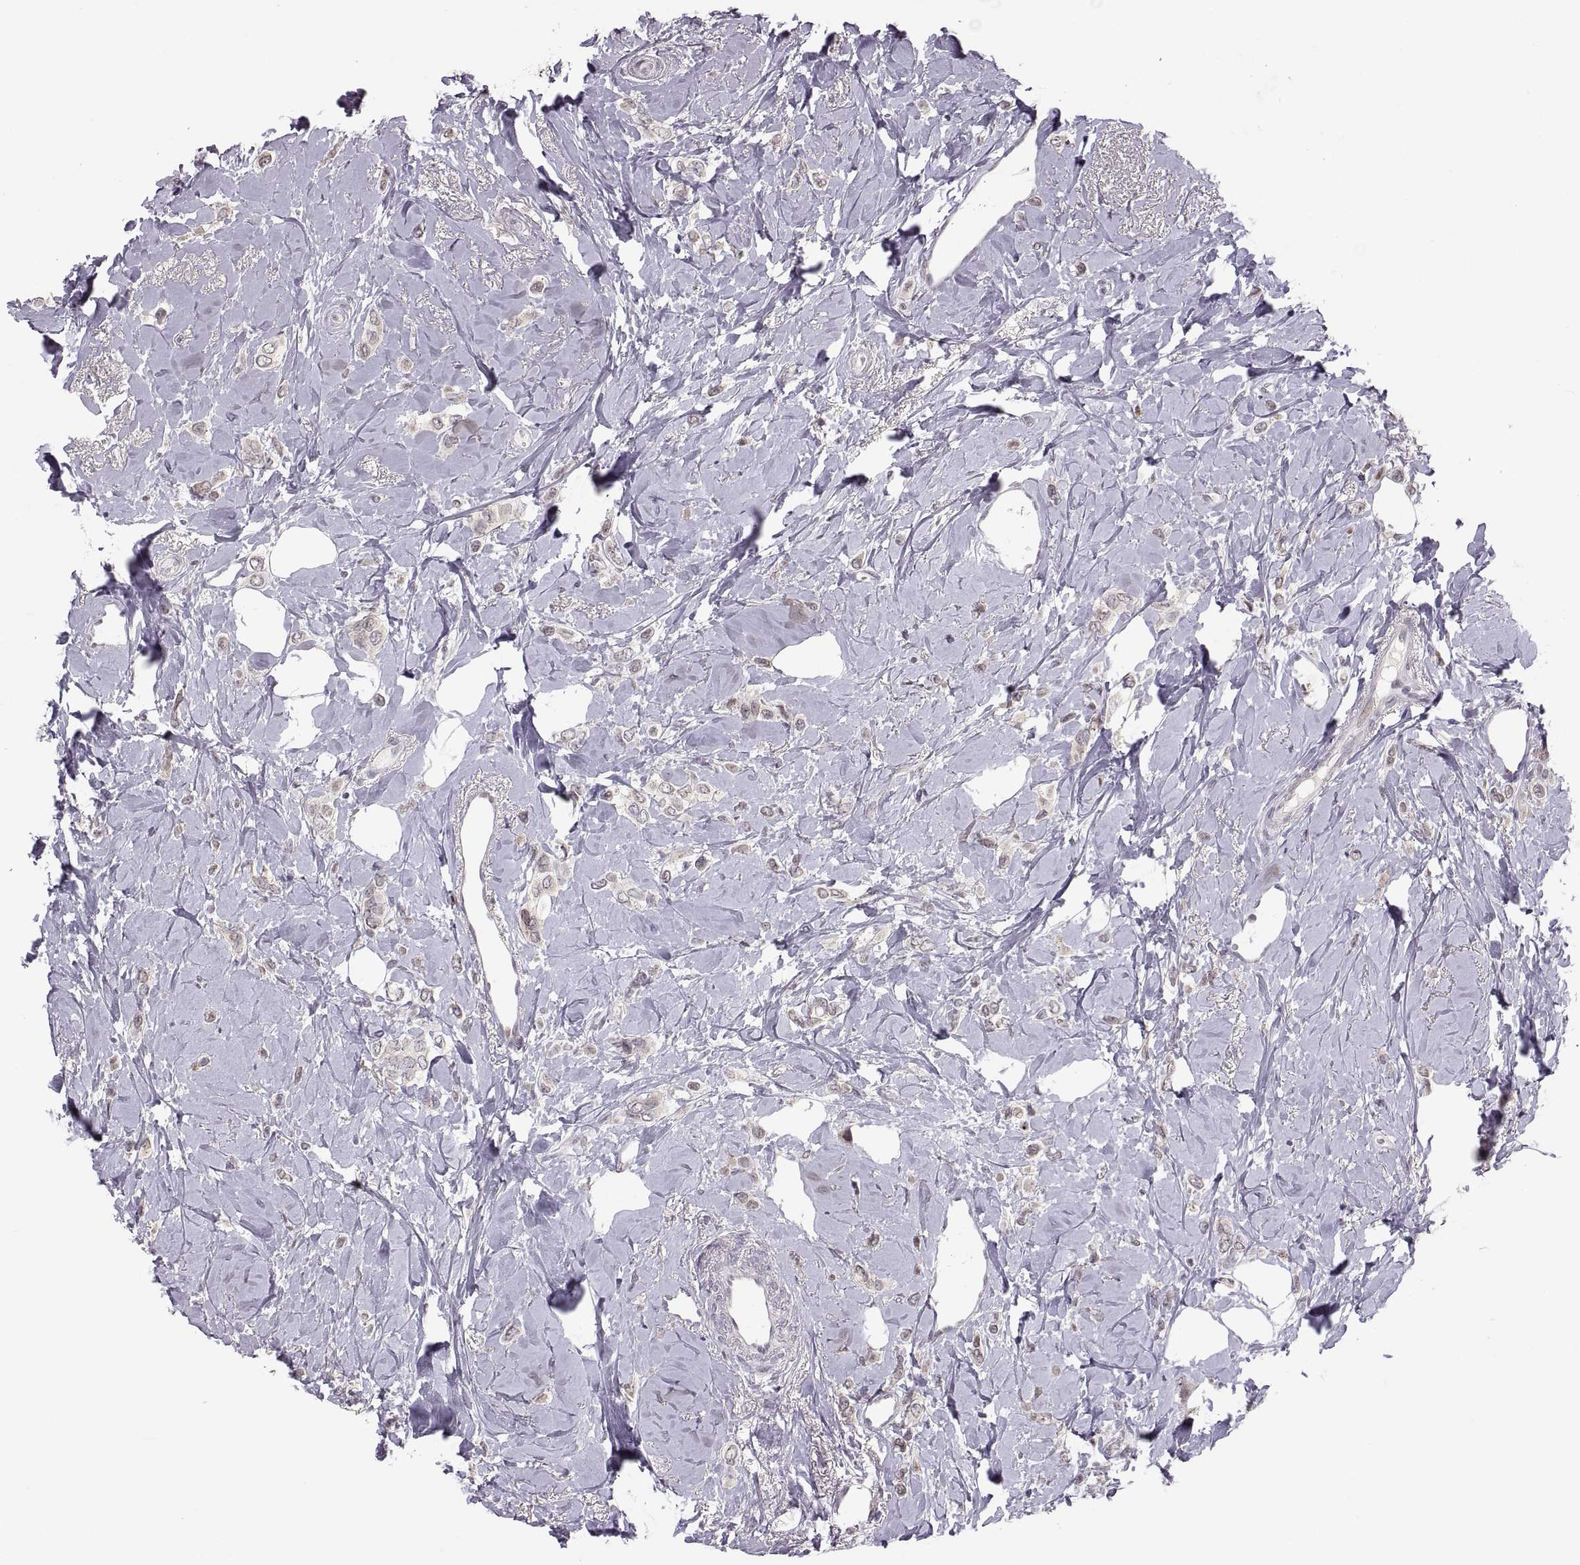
{"staining": {"intensity": "weak", "quantity": "<25%", "location": "nuclear"}, "tissue": "breast cancer", "cell_type": "Tumor cells", "image_type": "cancer", "snomed": [{"axis": "morphology", "description": "Lobular carcinoma"}, {"axis": "topography", "description": "Breast"}], "caption": "Breast cancer stained for a protein using immunohistochemistry reveals no positivity tumor cells.", "gene": "SNAI1", "patient": {"sex": "female", "age": 66}}